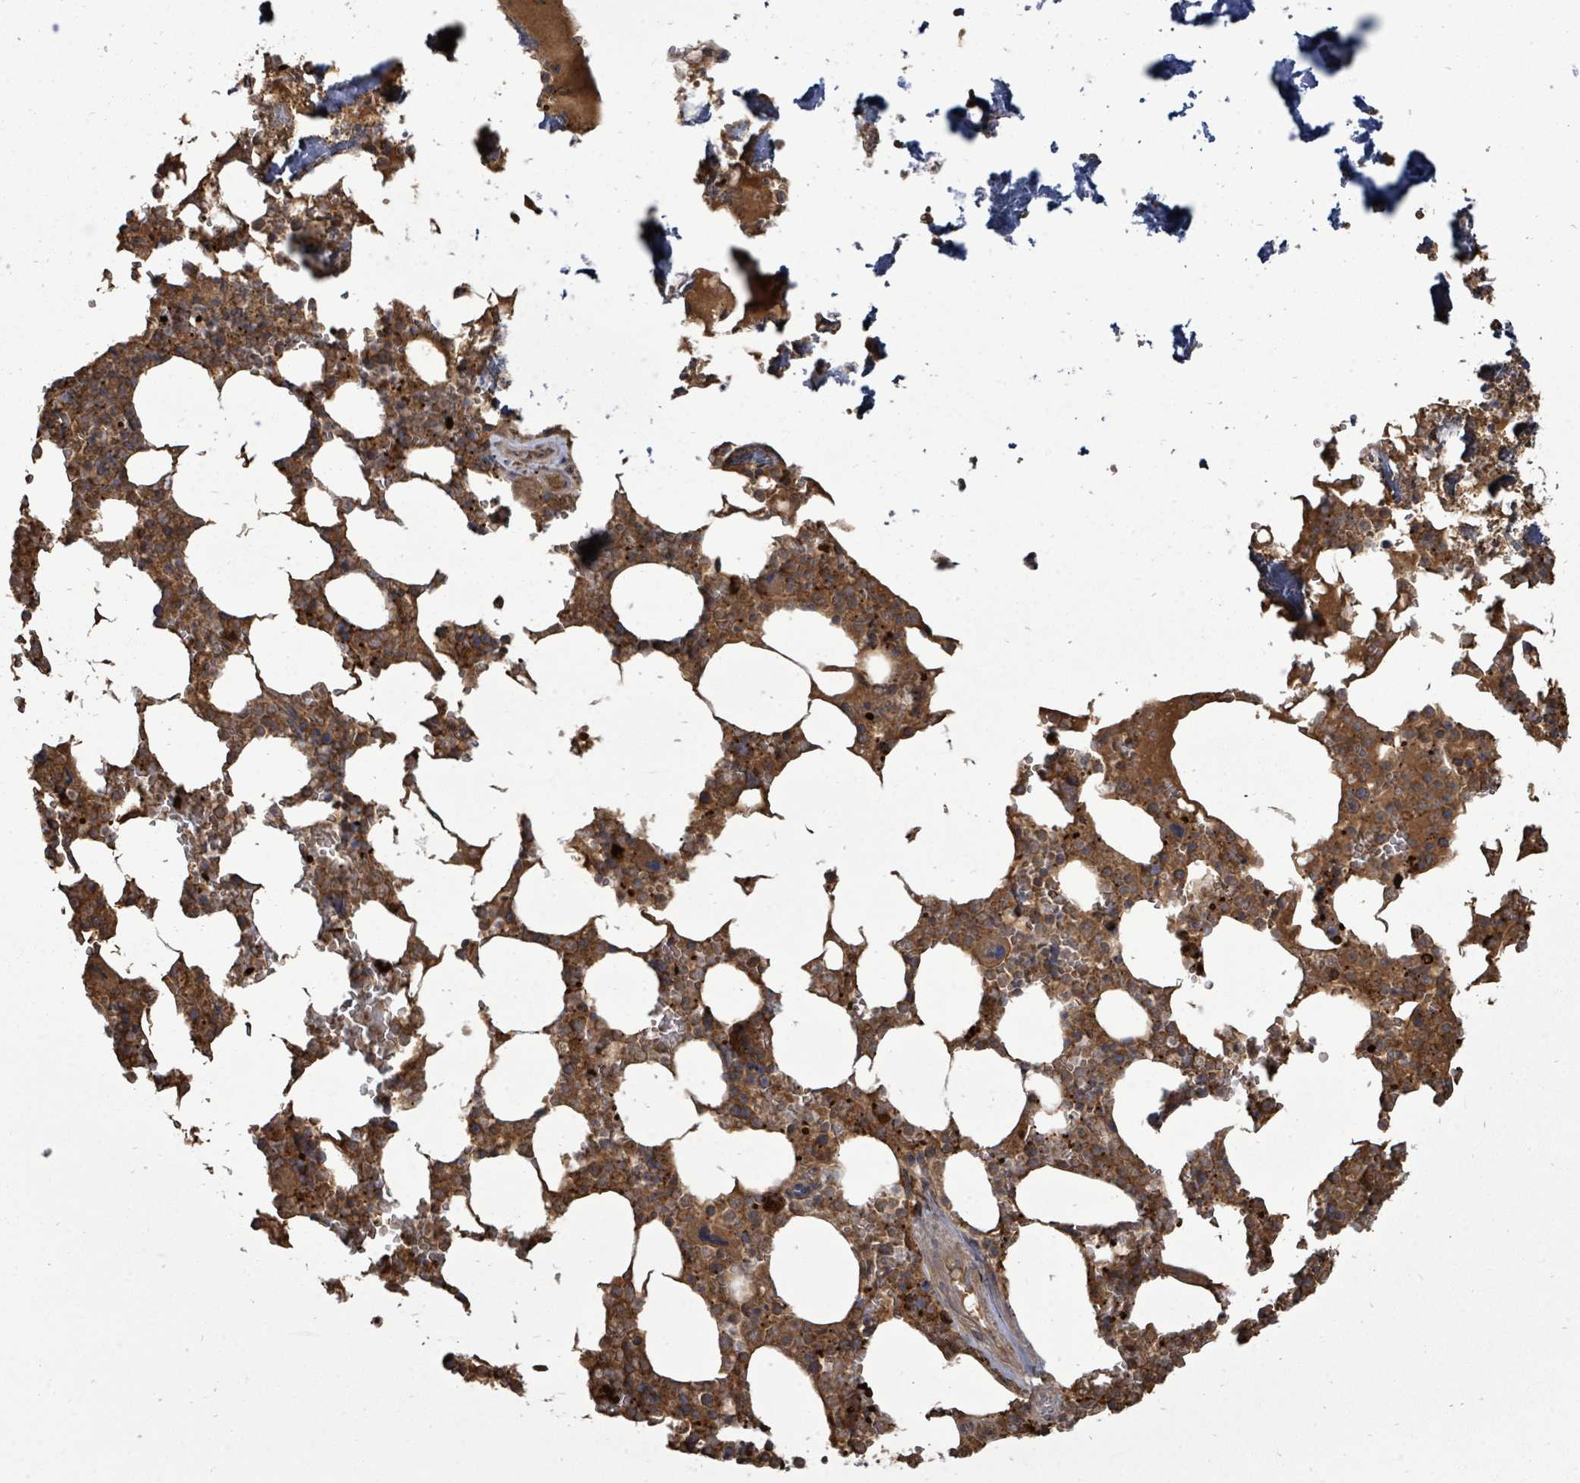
{"staining": {"intensity": "strong", "quantity": ">75%", "location": "cytoplasmic/membranous"}, "tissue": "bone marrow", "cell_type": "Hematopoietic cells", "image_type": "normal", "snomed": [{"axis": "morphology", "description": "Normal tissue, NOS"}, {"axis": "topography", "description": "Bone marrow"}], "caption": "Brown immunohistochemical staining in normal human bone marrow shows strong cytoplasmic/membranous expression in approximately >75% of hematopoietic cells. Immunohistochemistry (ihc) stains the protein of interest in brown and the nuclei are stained blue.", "gene": "EIF3CL", "patient": {"sex": "male", "age": 64}}